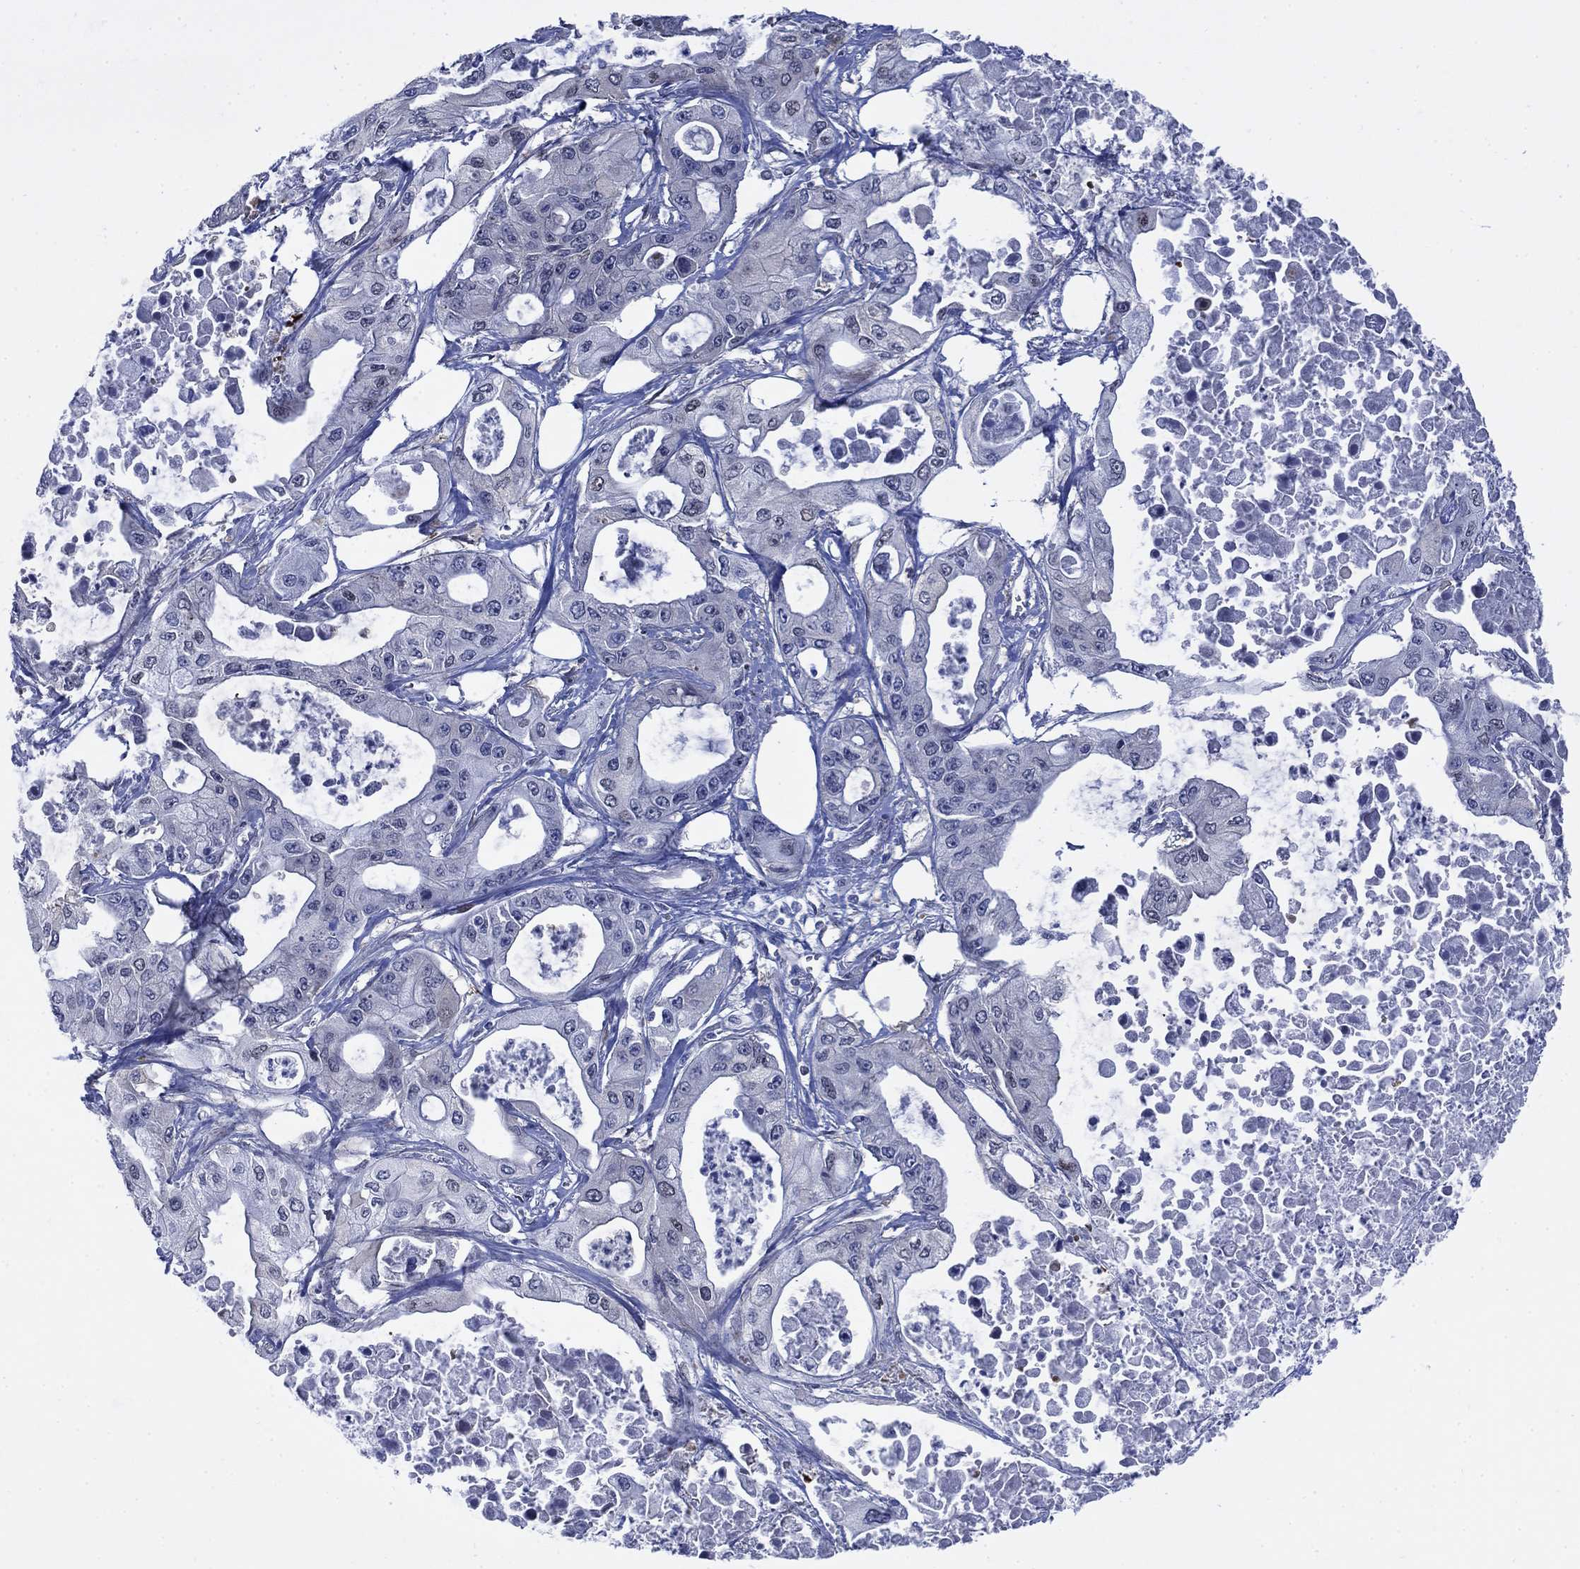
{"staining": {"intensity": "negative", "quantity": "none", "location": "none"}, "tissue": "pancreatic cancer", "cell_type": "Tumor cells", "image_type": "cancer", "snomed": [{"axis": "morphology", "description": "Adenocarcinoma, NOS"}, {"axis": "topography", "description": "Pancreas"}], "caption": "Photomicrograph shows no protein positivity in tumor cells of pancreatic cancer tissue.", "gene": "MYO3A", "patient": {"sex": "male", "age": 70}}